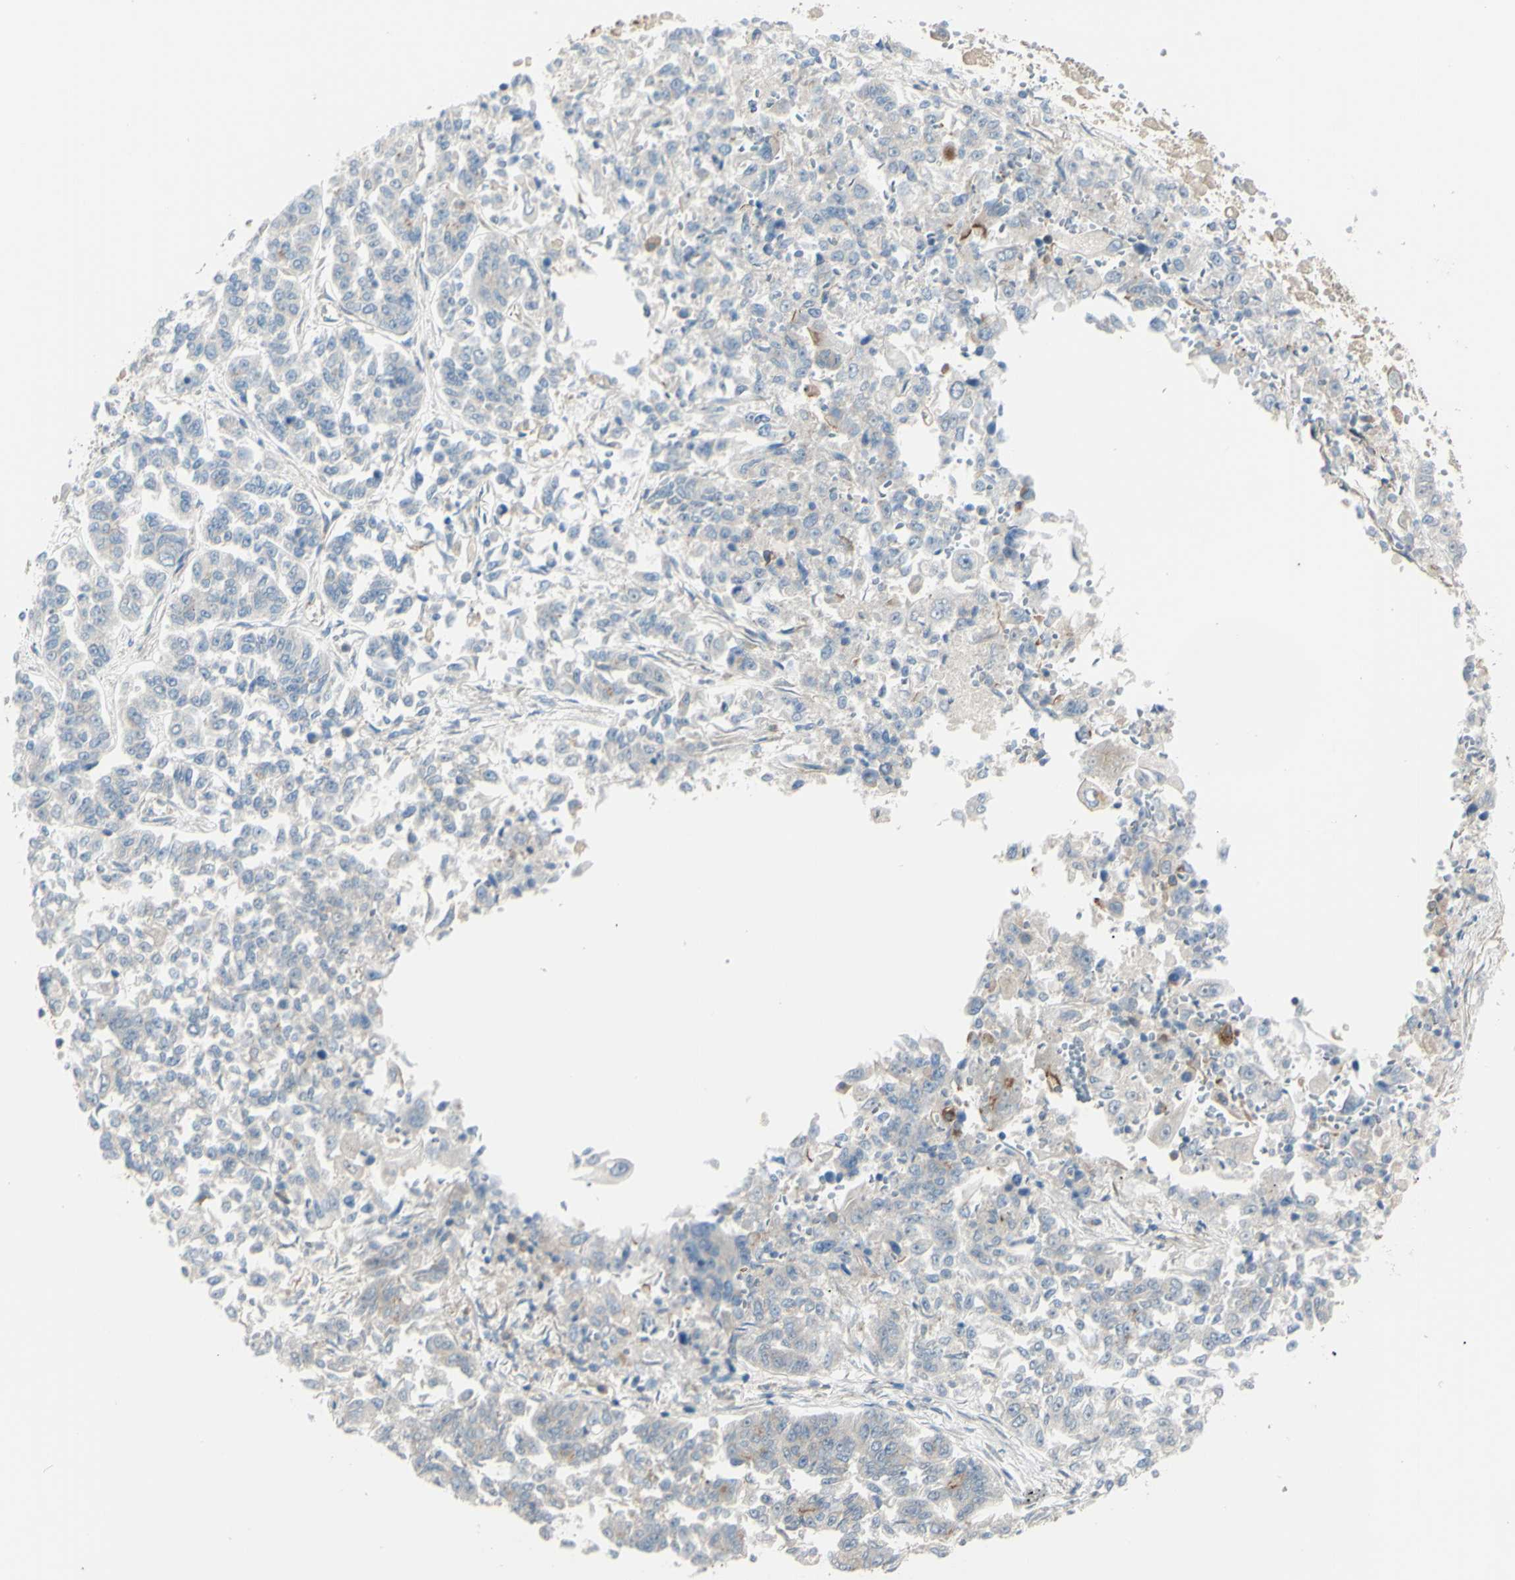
{"staining": {"intensity": "negative", "quantity": "none", "location": "none"}, "tissue": "lung cancer", "cell_type": "Tumor cells", "image_type": "cancer", "snomed": [{"axis": "morphology", "description": "Adenocarcinoma, NOS"}, {"axis": "topography", "description": "Lung"}], "caption": "A histopathology image of lung adenocarcinoma stained for a protein exhibits no brown staining in tumor cells.", "gene": "LMTK2", "patient": {"sex": "male", "age": 84}}